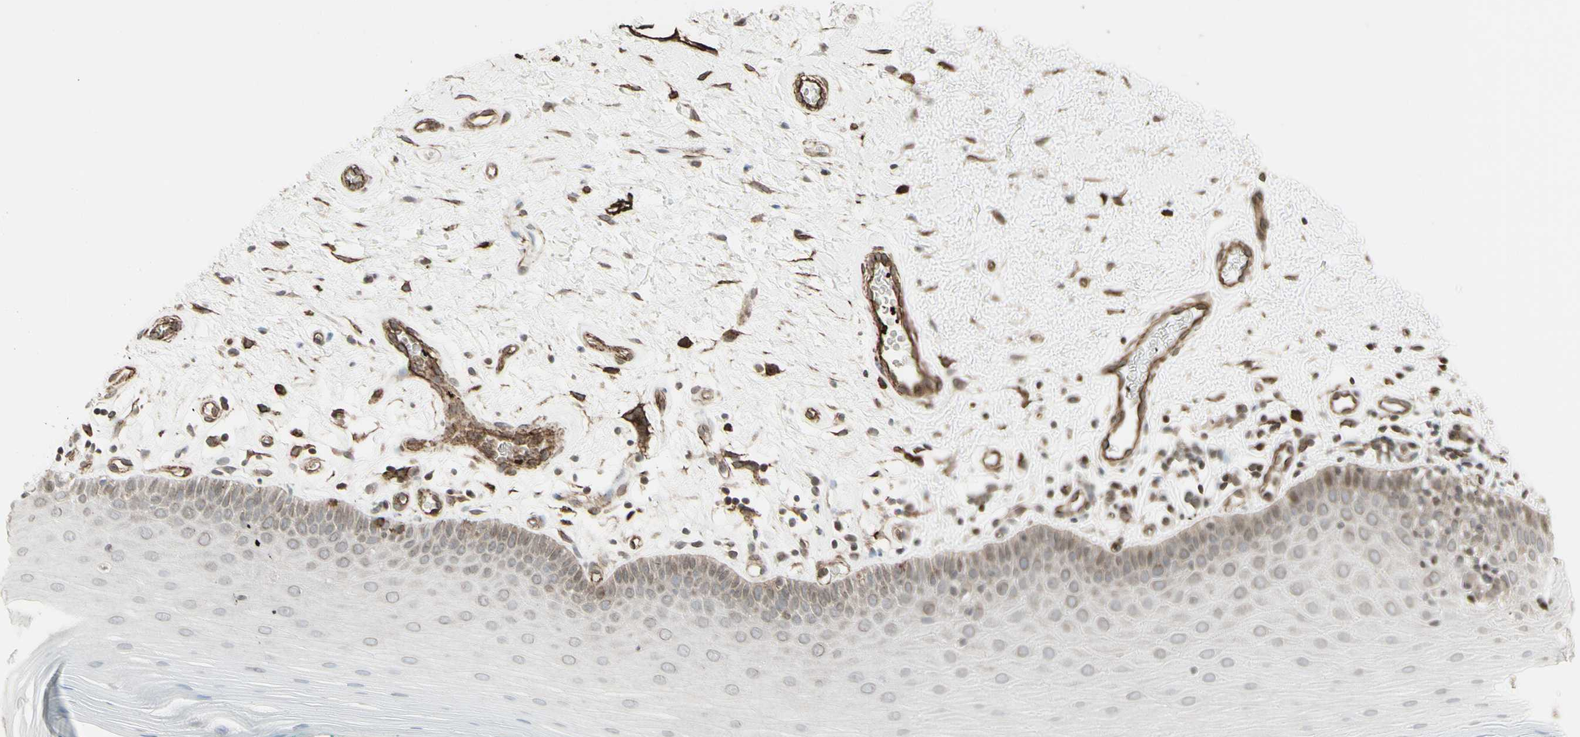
{"staining": {"intensity": "moderate", "quantity": "25%-75%", "location": "cytoplasmic/membranous,nuclear"}, "tissue": "oral mucosa", "cell_type": "Squamous epithelial cells", "image_type": "normal", "snomed": [{"axis": "morphology", "description": "Normal tissue, NOS"}, {"axis": "topography", "description": "Skeletal muscle"}, {"axis": "topography", "description": "Oral tissue"}], "caption": "Protein positivity by immunohistochemistry (IHC) shows moderate cytoplasmic/membranous,nuclear positivity in approximately 25%-75% of squamous epithelial cells in normal oral mucosa.", "gene": "DTX3L", "patient": {"sex": "male", "age": 58}}